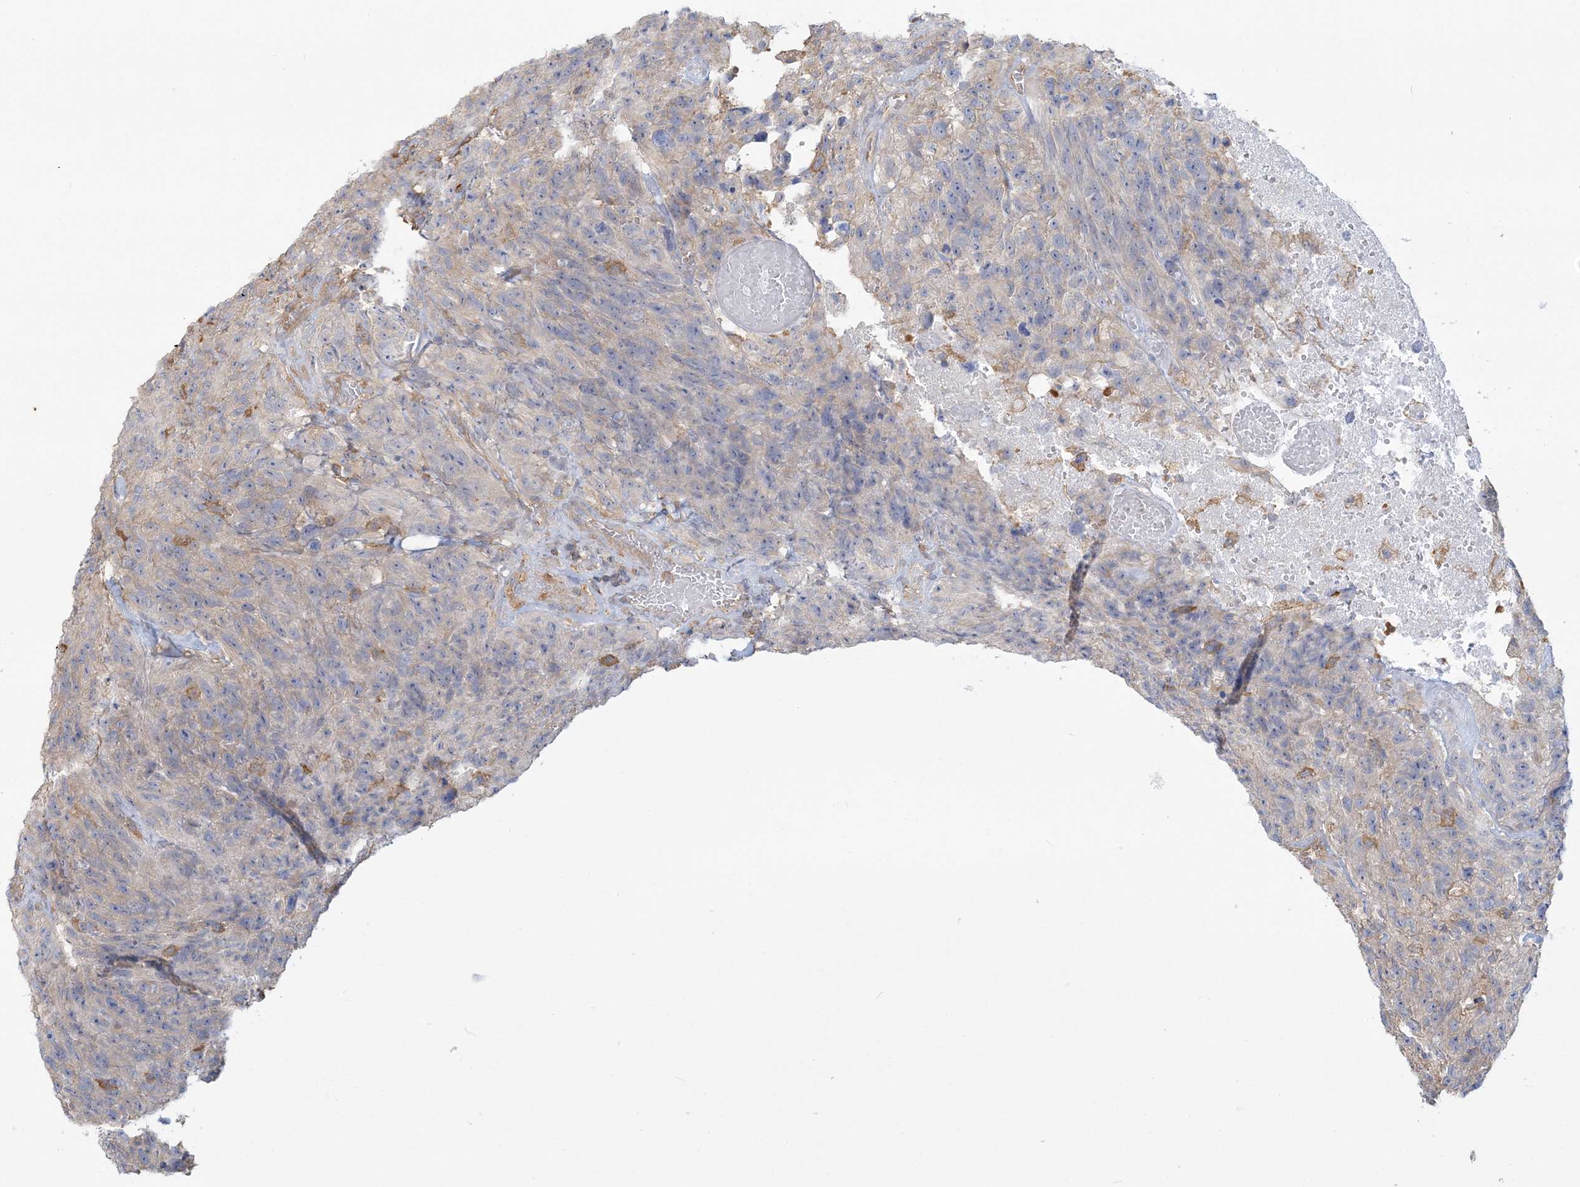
{"staining": {"intensity": "negative", "quantity": "none", "location": "none"}, "tissue": "glioma", "cell_type": "Tumor cells", "image_type": "cancer", "snomed": [{"axis": "morphology", "description": "Glioma, malignant, High grade"}, {"axis": "topography", "description": "Brain"}], "caption": "This micrograph is of malignant glioma (high-grade) stained with immunohistochemistry (IHC) to label a protein in brown with the nuclei are counter-stained blue. There is no expression in tumor cells.", "gene": "ANKS1A", "patient": {"sex": "male", "age": 69}}